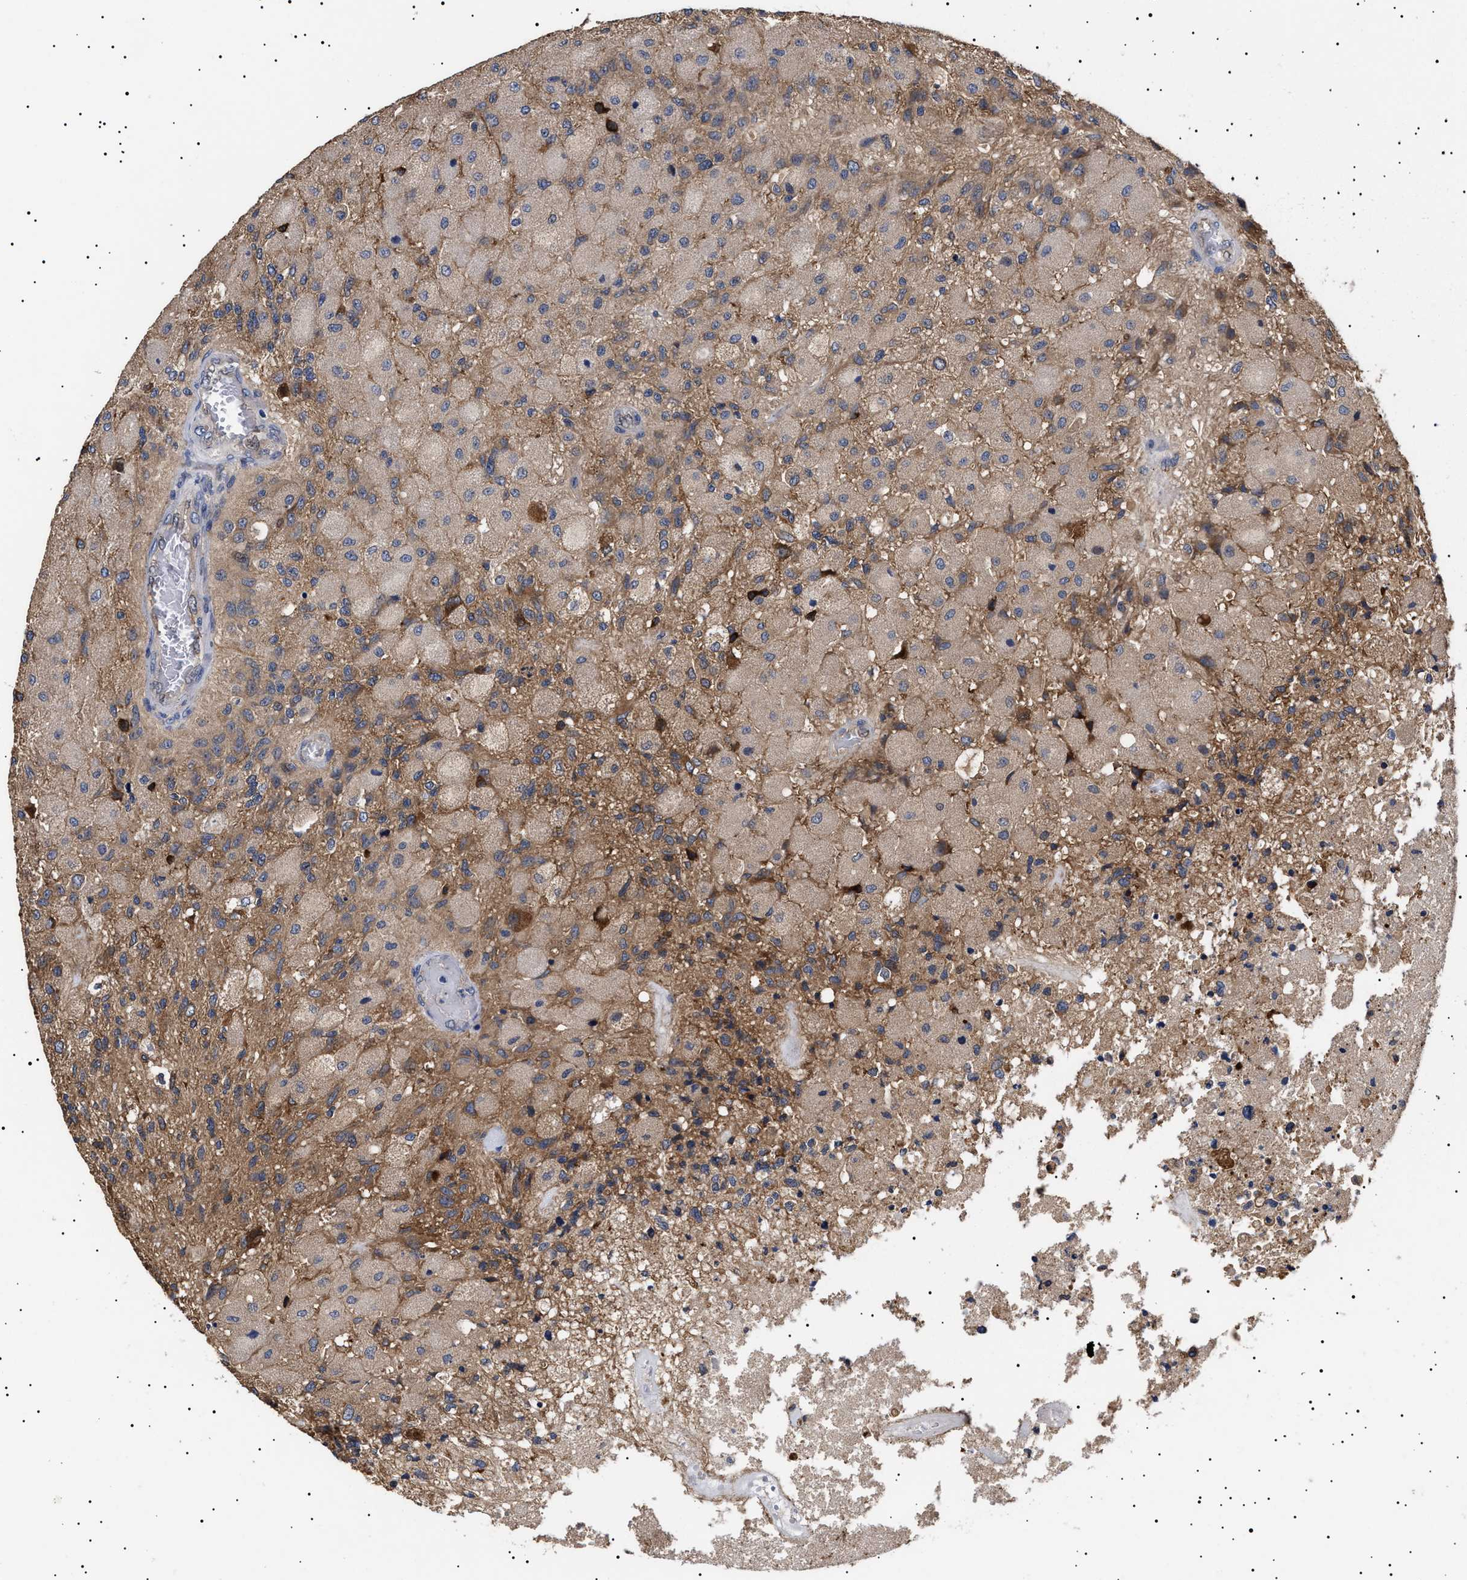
{"staining": {"intensity": "moderate", "quantity": ">75%", "location": "cytoplasmic/membranous"}, "tissue": "glioma", "cell_type": "Tumor cells", "image_type": "cancer", "snomed": [{"axis": "morphology", "description": "Normal tissue, NOS"}, {"axis": "morphology", "description": "Glioma, malignant, High grade"}, {"axis": "topography", "description": "Cerebral cortex"}], "caption": "Immunohistochemical staining of human malignant glioma (high-grade) shows medium levels of moderate cytoplasmic/membranous expression in about >75% of tumor cells.", "gene": "KRBA1", "patient": {"sex": "male", "age": 77}}